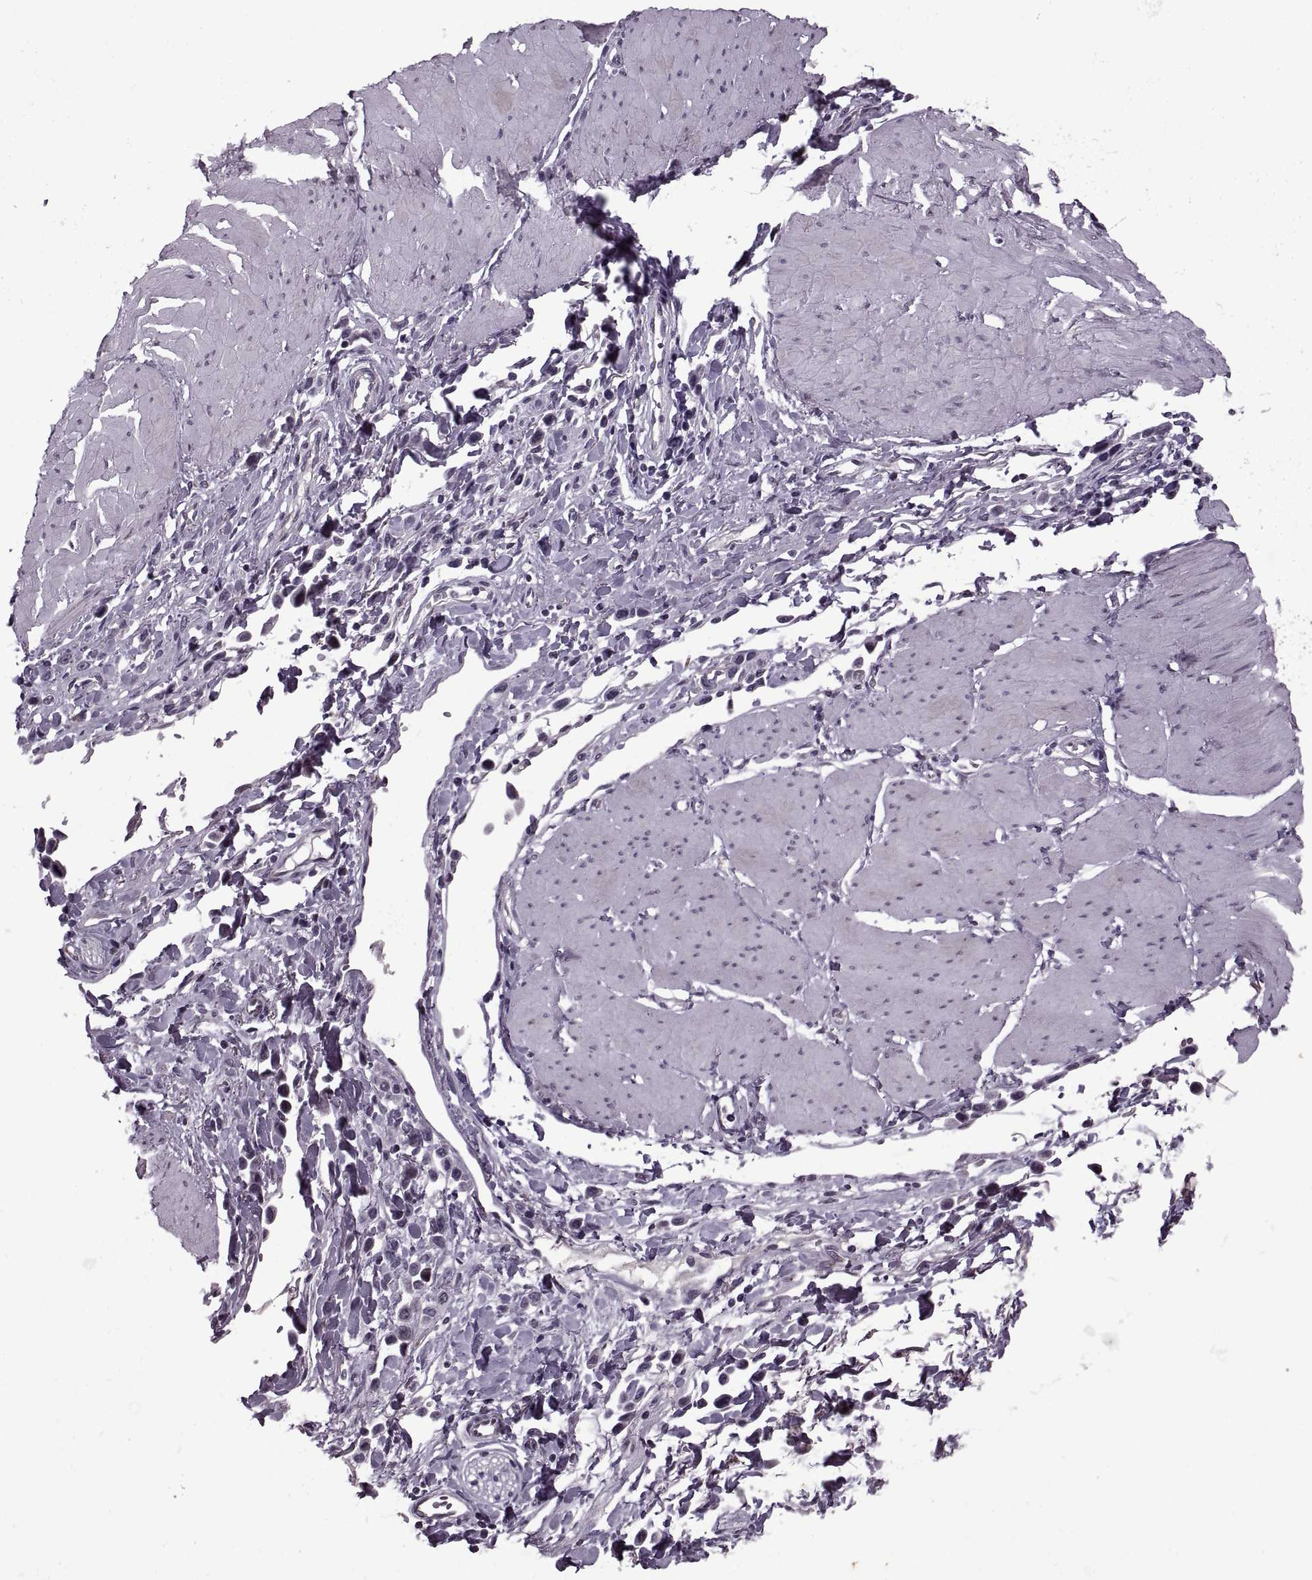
{"staining": {"intensity": "negative", "quantity": "none", "location": "none"}, "tissue": "stomach cancer", "cell_type": "Tumor cells", "image_type": "cancer", "snomed": [{"axis": "morphology", "description": "Adenocarcinoma, NOS"}, {"axis": "topography", "description": "Stomach"}], "caption": "Human stomach cancer (adenocarcinoma) stained for a protein using immunohistochemistry exhibits no staining in tumor cells.", "gene": "PRSS37", "patient": {"sex": "male", "age": 47}}